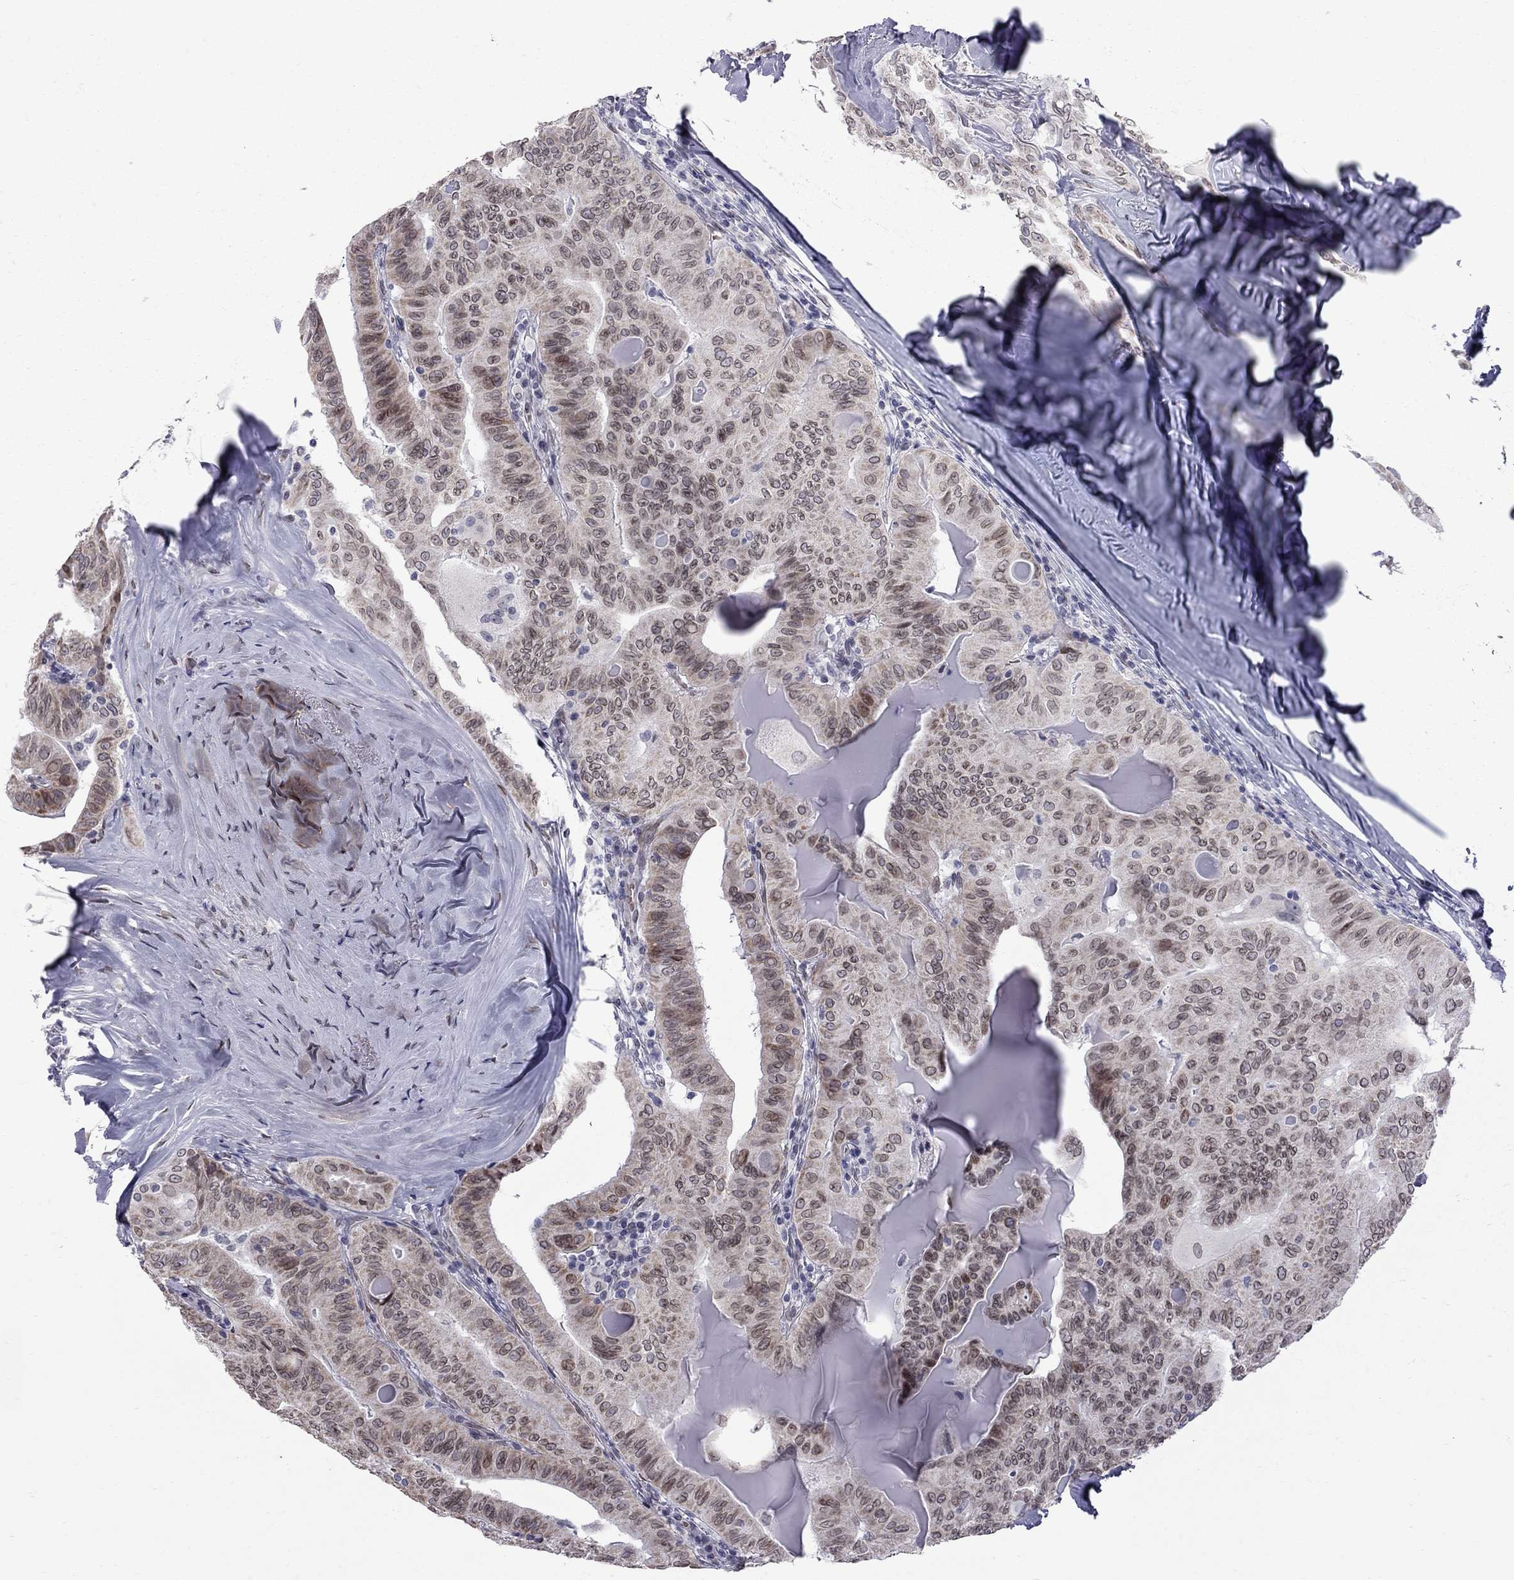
{"staining": {"intensity": "weak", "quantity": ">75%", "location": "cytoplasmic/membranous"}, "tissue": "thyroid cancer", "cell_type": "Tumor cells", "image_type": "cancer", "snomed": [{"axis": "morphology", "description": "Papillary adenocarcinoma, NOS"}, {"axis": "topography", "description": "Thyroid gland"}], "caption": "A high-resolution histopathology image shows IHC staining of thyroid cancer (papillary adenocarcinoma), which displays weak cytoplasmic/membranous staining in about >75% of tumor cells. (Stains: DAB (3,3'-diaminobenzidine) in brown, nuclei in blue, Microscopy: brightfield microscopy at high magnification).", "gene": "CLTCL1", "patient": {"sex": "female", "age": 68}}